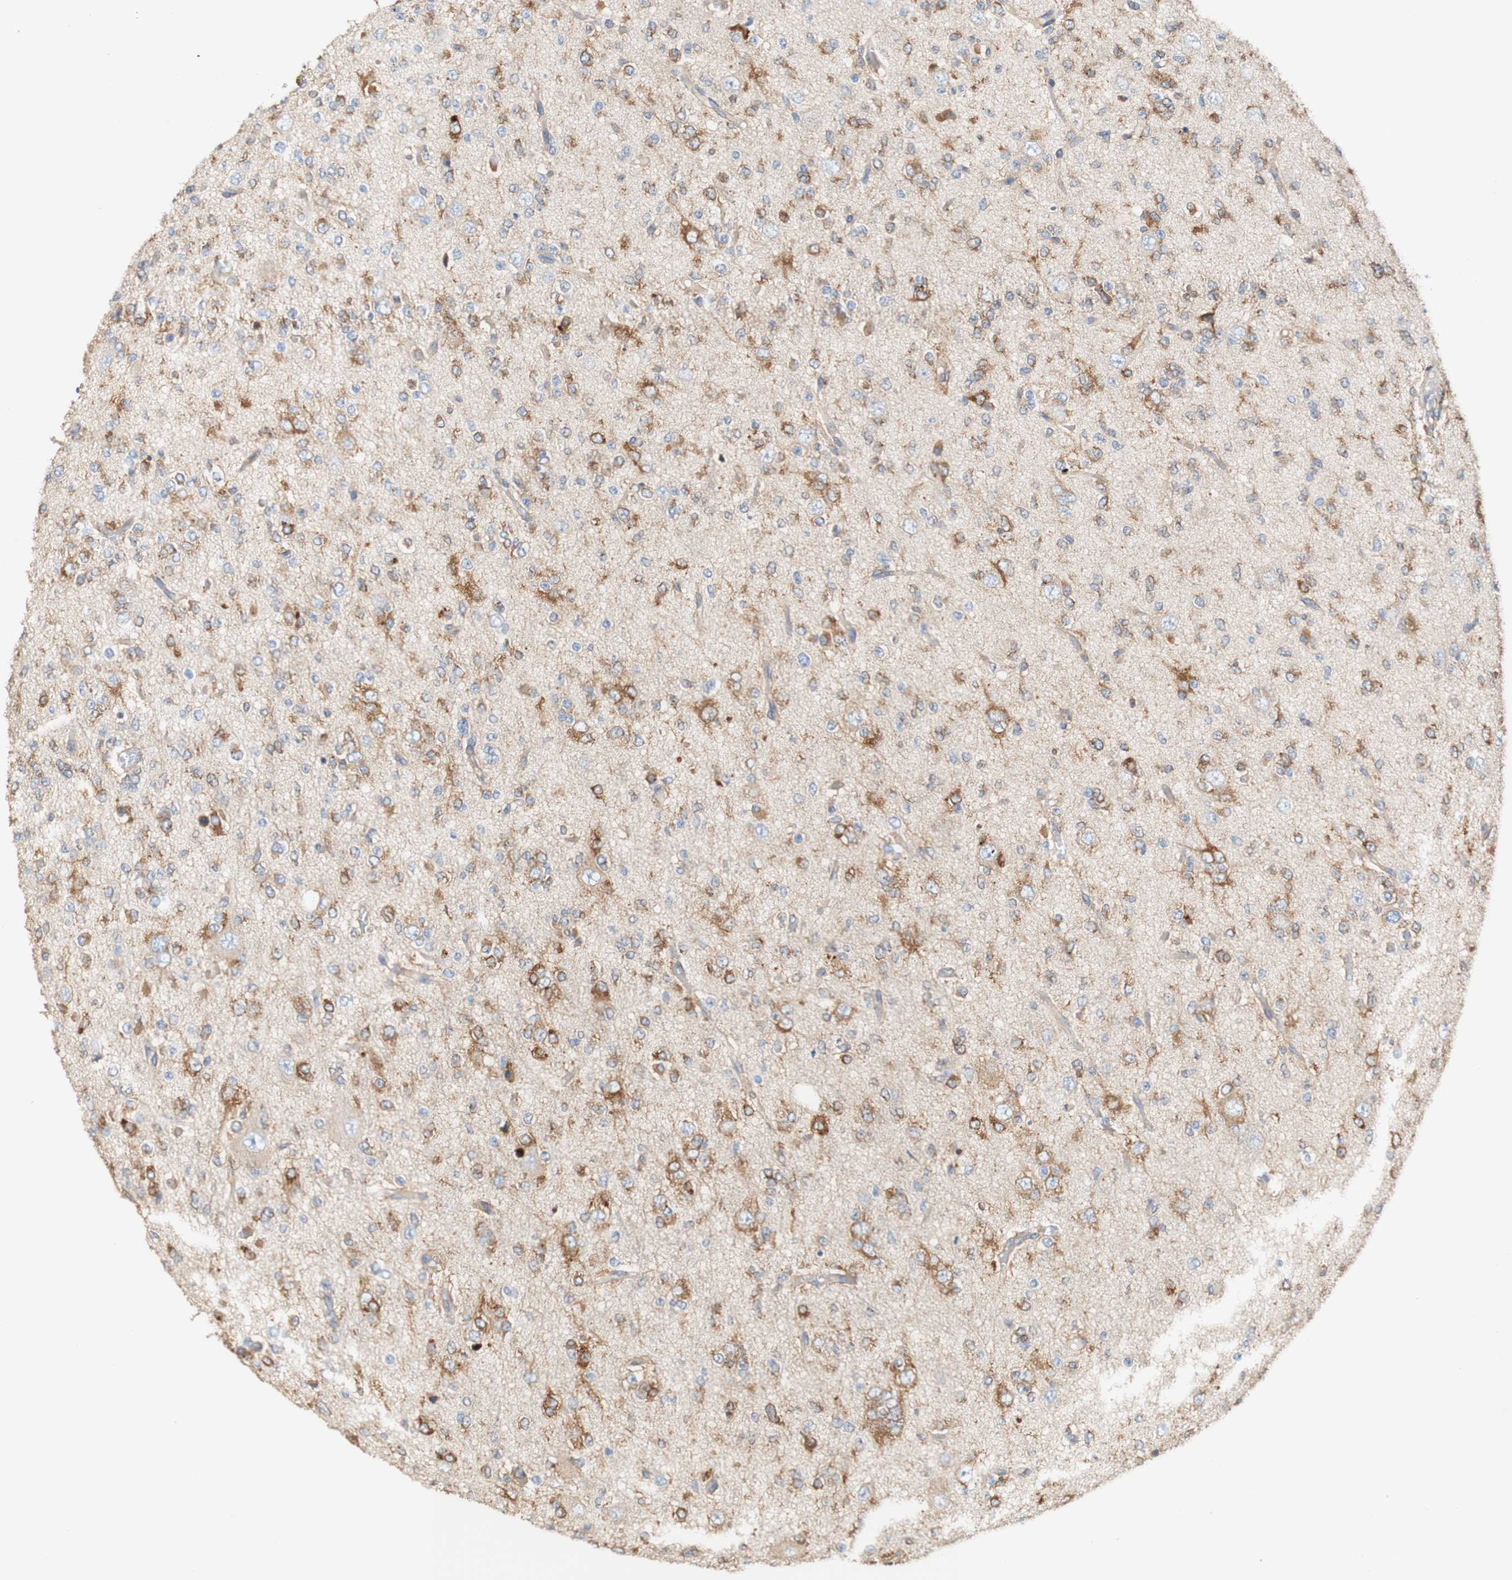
{"staining": {"intensity": "moderate", "quantity": "25%-75%", "location": "cytoplasmic/membranous"}, "tissue": "glioma", "cell_type": "Tumor cells", "image_type": "cancer", "snomed": [{"axis": "morphology", "description": "Glioma, malignant, Low grade"}, {"axis": "topography", "description": "Brain"}], "caption": "This histopathology image displays IHC staining of human malignant glioma (low-grade), with medium moderate cytoplasmic/membranous positivity in approximately 25%-75% of tumor cells.", "gene": "EIF2AK4", "patient": {"sex": "male", "age": 38}}